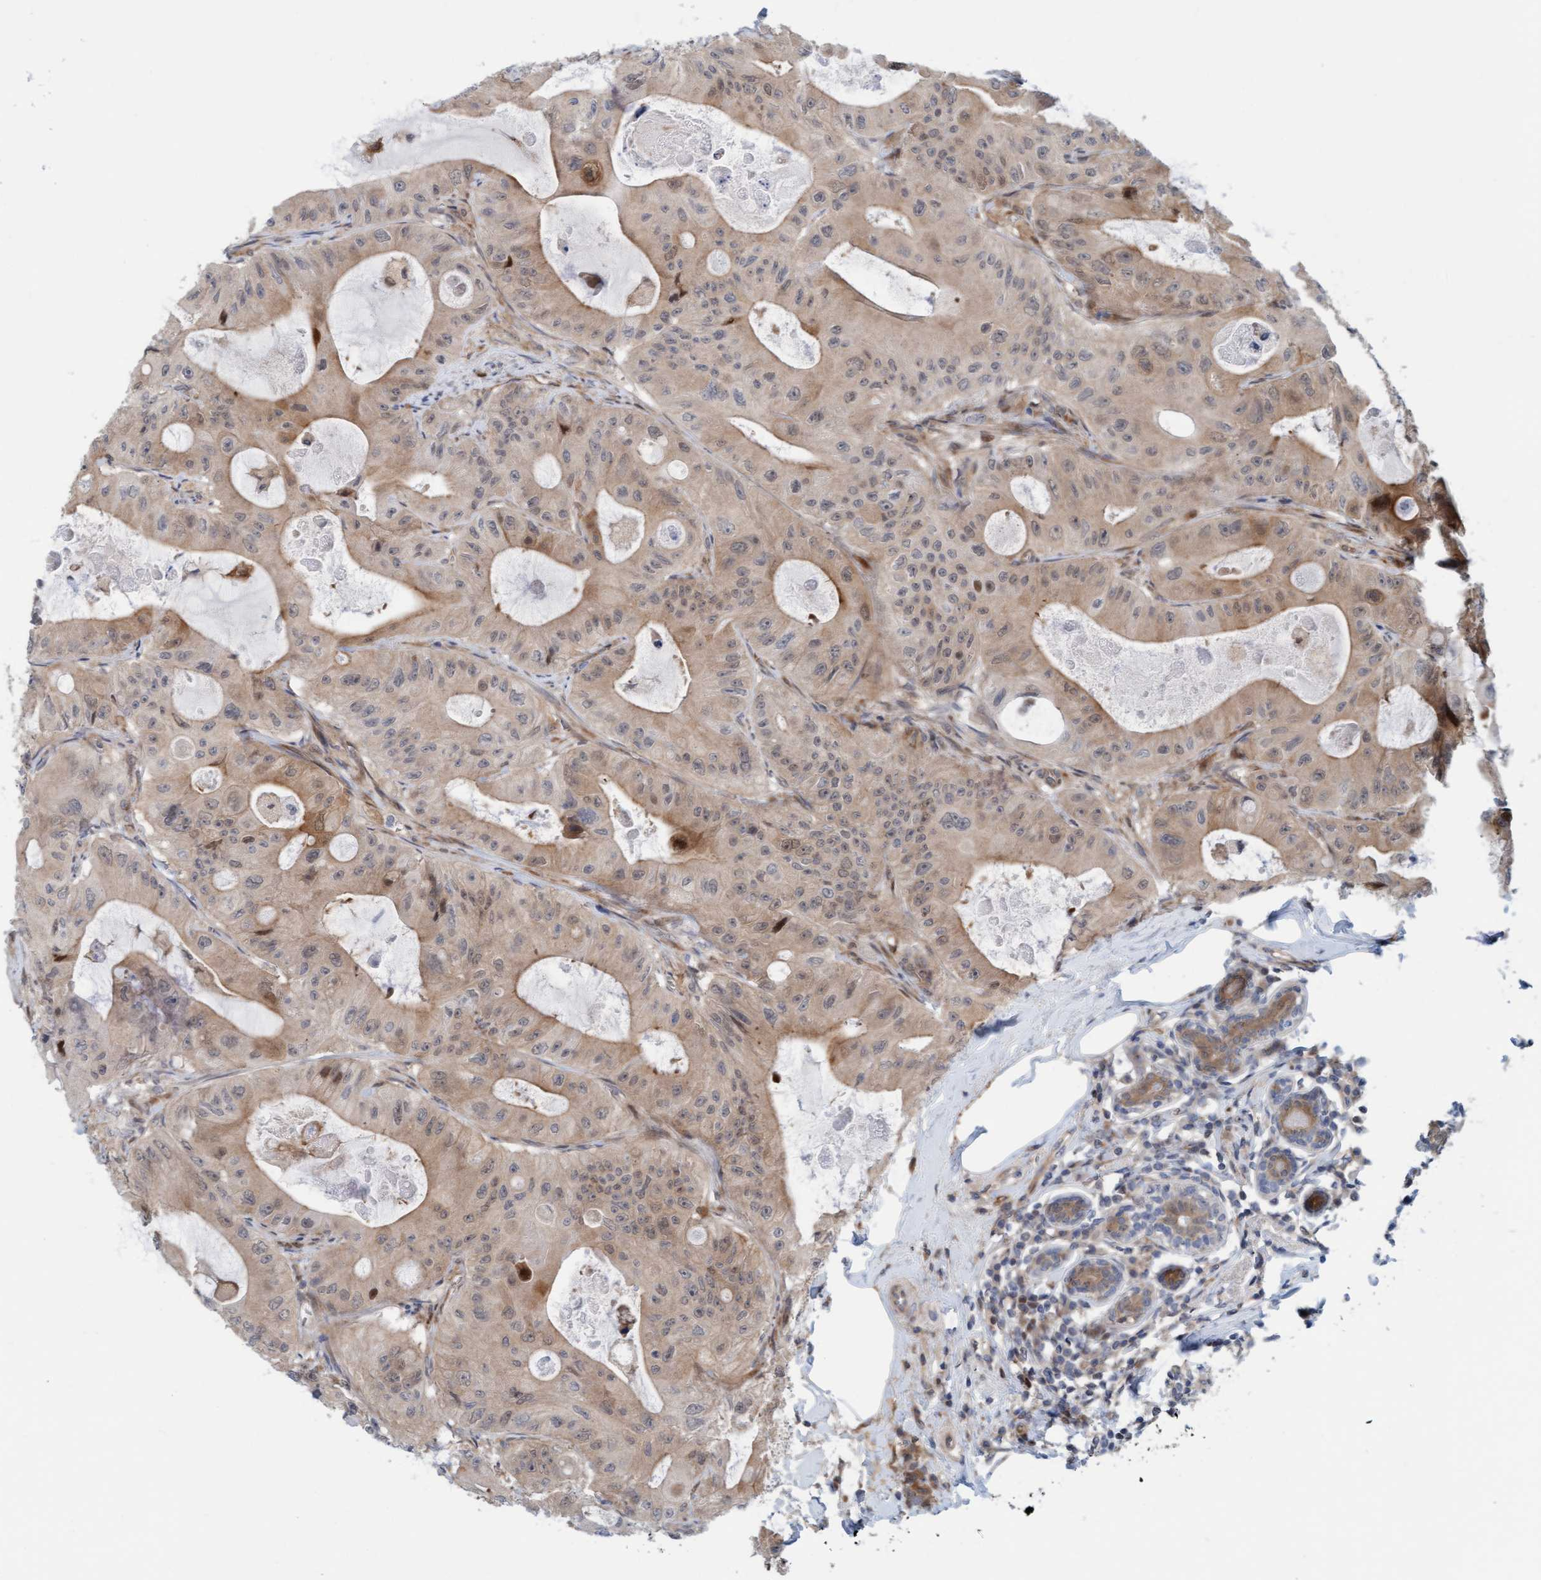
{"staining": {"intensity": "weak", "quantity": "25%-75%", "location": "cytoplasmic/membranous"}, "tissue": "colorectal cancer", "cell_type": "Tumor cells", "image_type": "cancer", "snomed": [{"axis": "morphology", "description": "Adenocarcinoma, NOS"}, {"axis": "topography", "description": "Colon"}], "caption": "Colorectal adenocarcinoma stained for a protein (brown) exhibits weak cytoplasmic/membranous positive staining in about 25%-75% of tumor cells.", "gene": "EIF4EBP1", "patient": {"sex": "female", "age": 46}}